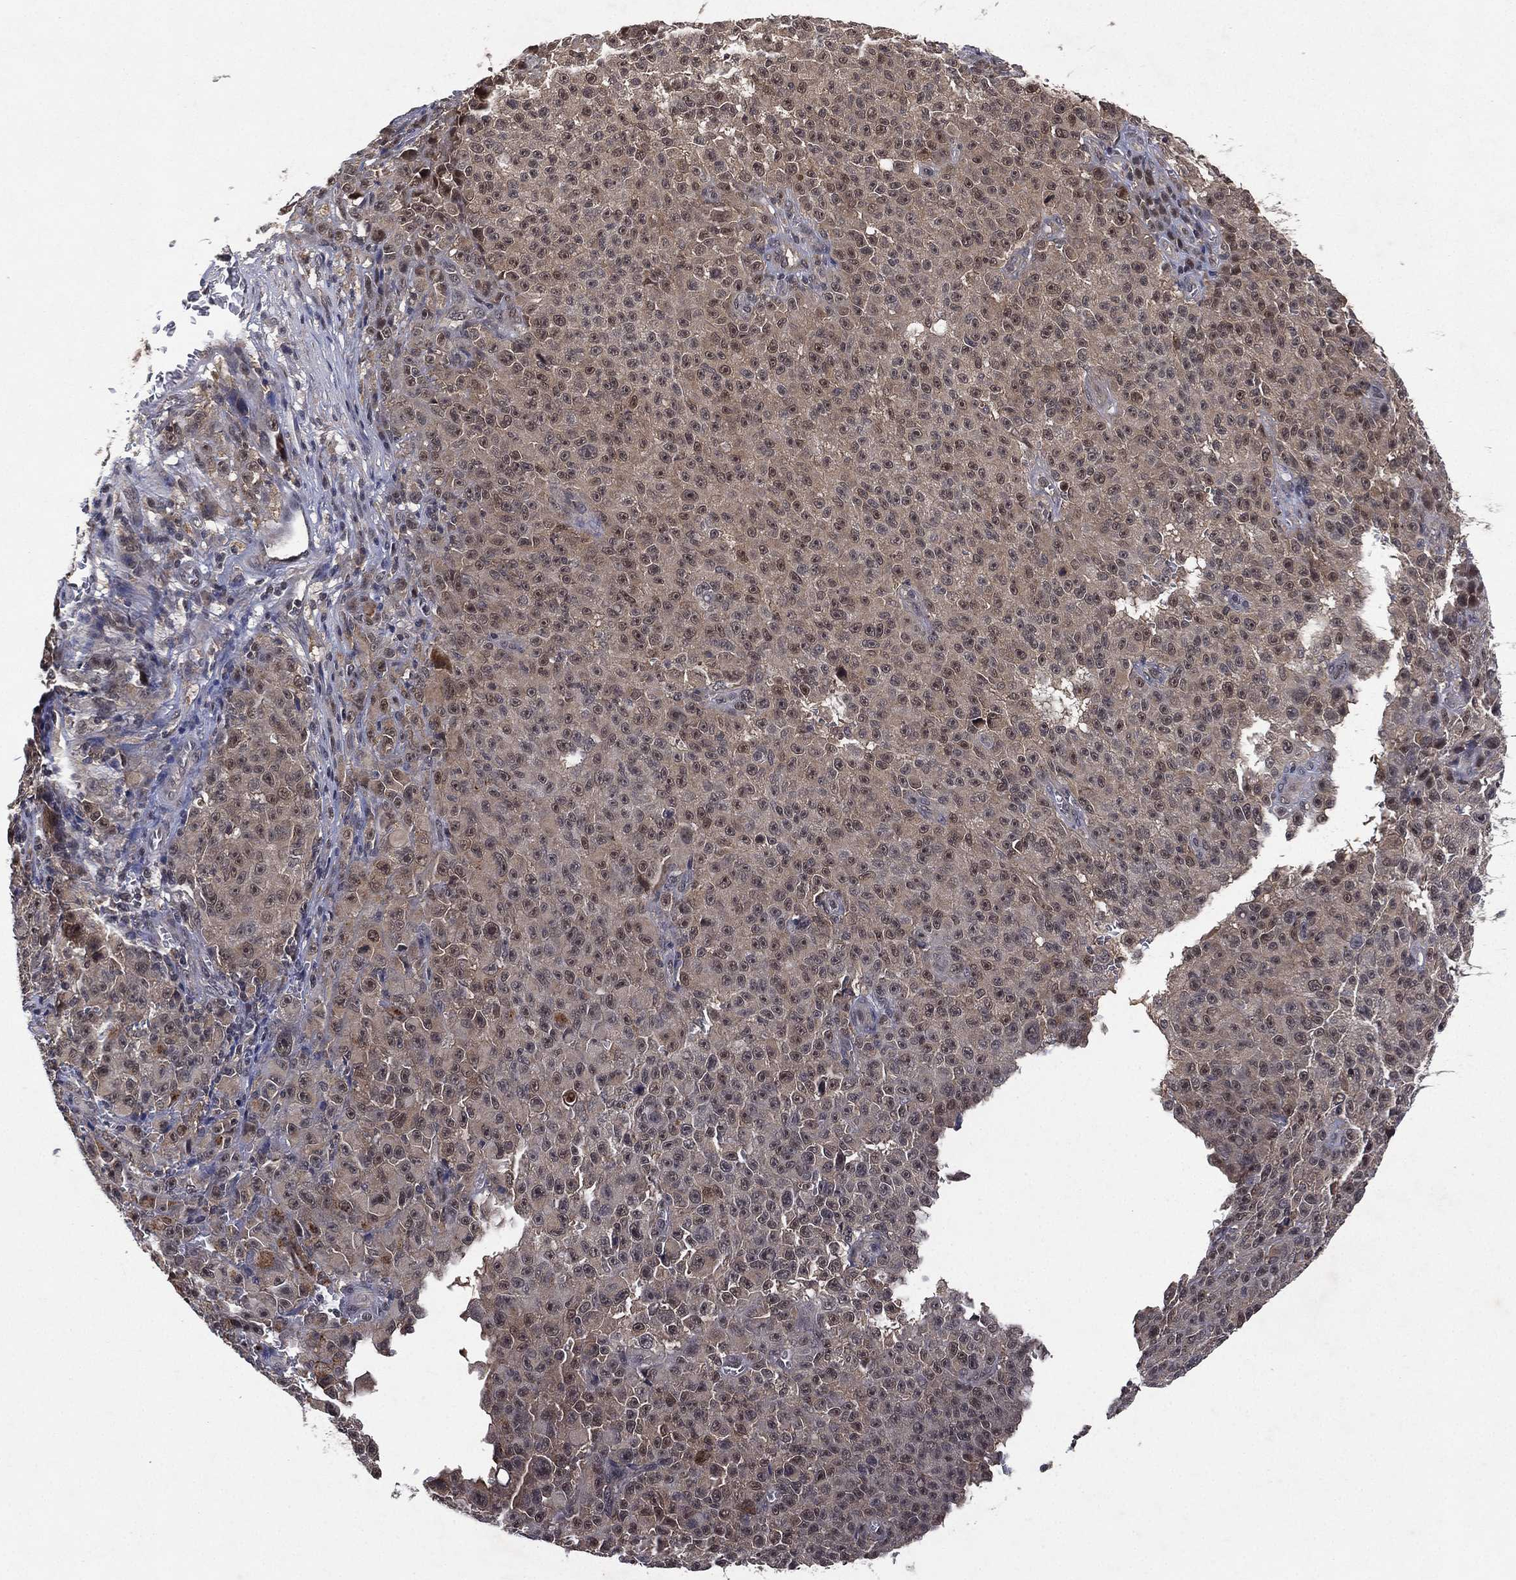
{"staining": {"intensity": "negative", "quantity": "none", "location": "none"}, "tissue": "melanoma", "cell_type": "Tumor cells", "image_type": "cancer", "snomed": [{"axis": "morphology", "description": "Malignant melanoma, NOS"}, {"axis": "topography", "description": "Skin"}], "caption": "Immunohistochemistry (IHC) of human malignant melanoma shows no positivity in tumor cells.", "gene": "ATG4B", "patient": {"sex": "female", "age": 82}}